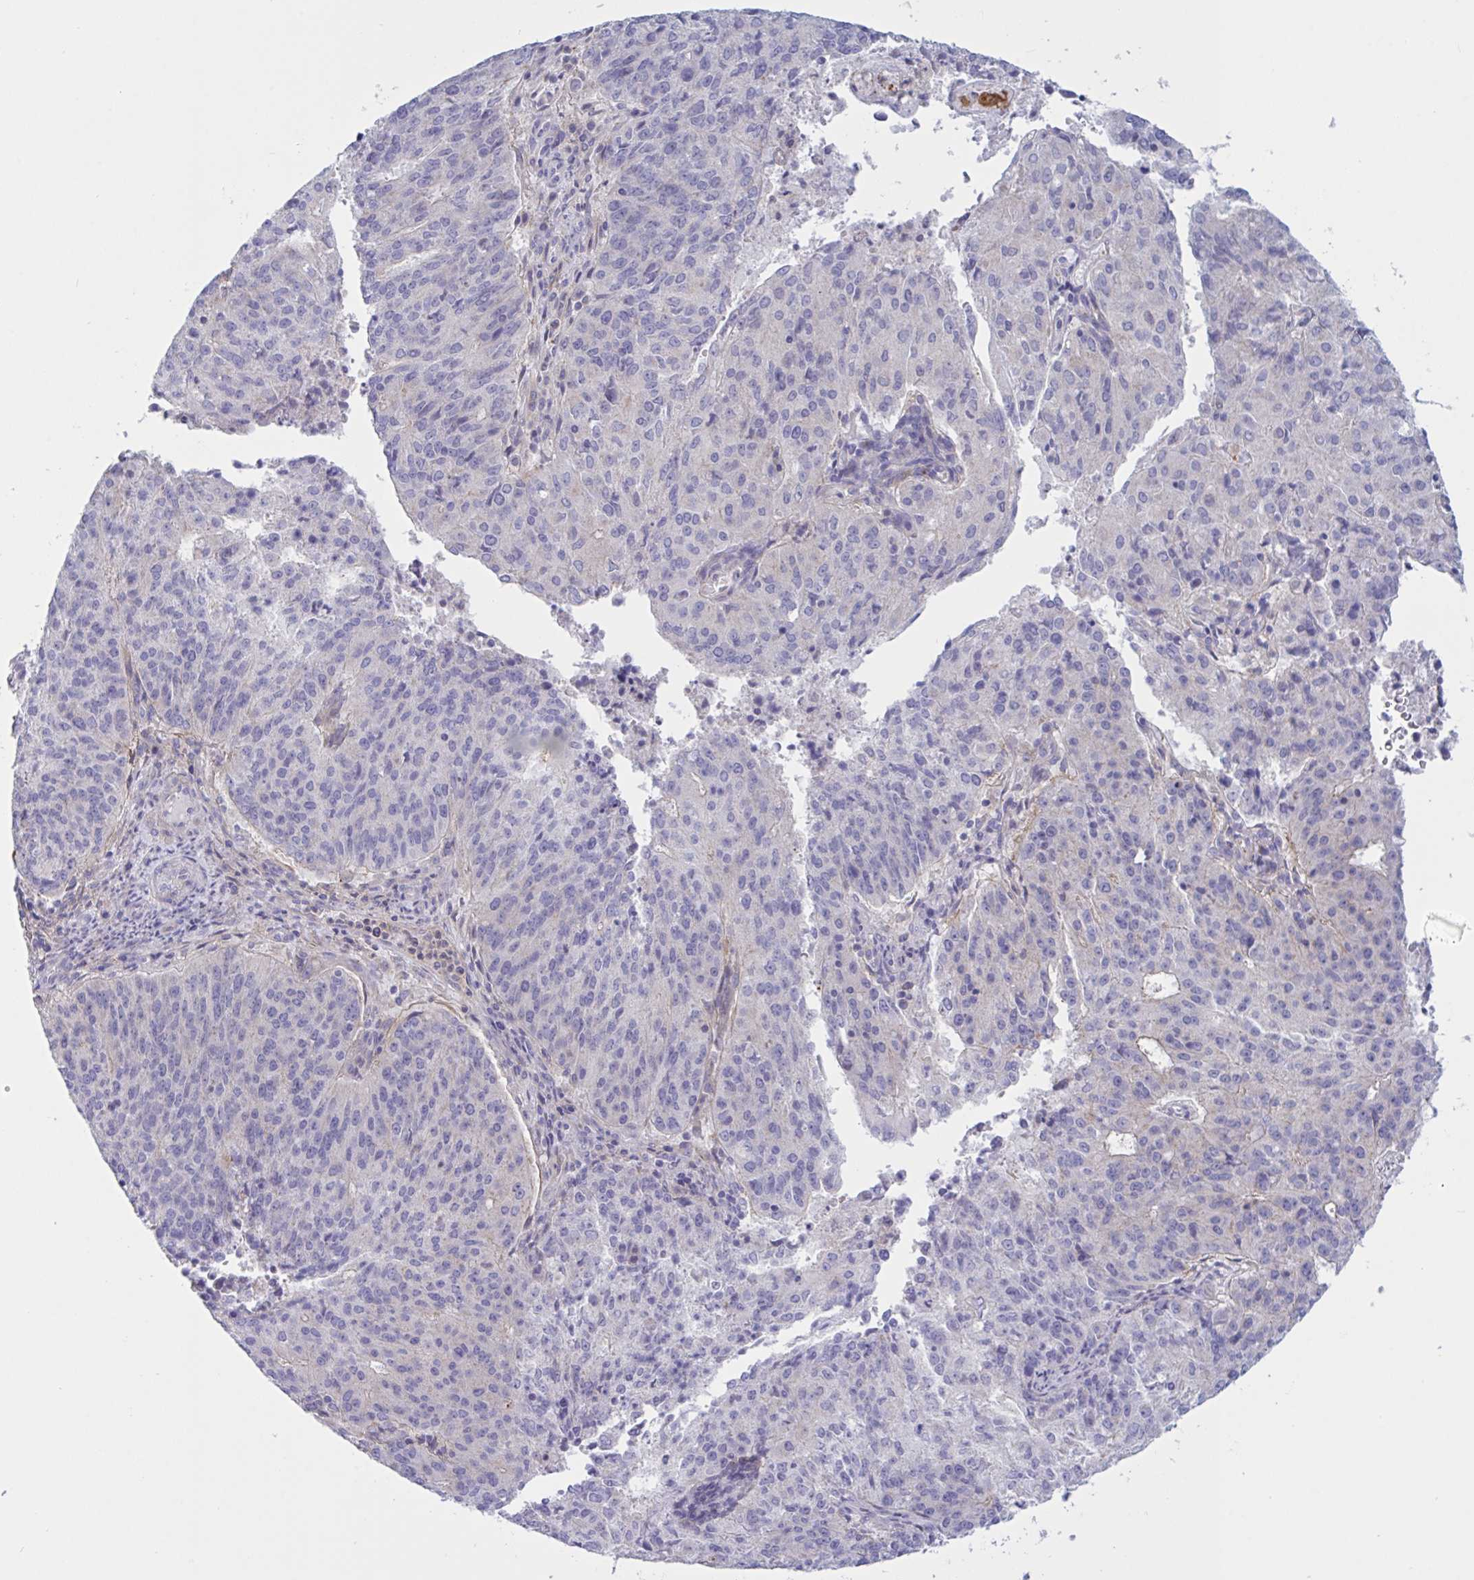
{"staining": {"intensity": "negative", "quantity": "none", "location": "none"}, "tissue": "endometrial cancer", "cell_type": "Tumor cells", "image_type": "cancer", "snomed": [{"axis": "morphology", "description": "Adenocarcinoma, NOS"}, {"axis": "topography", "description": "Endometrium"}], "caption": "Adenocarcinoma (endometrial) stained for a protein using IHC shows no staining tumor cells.", "gene": "OXLD1", "patient": {"sex": "female", "age": 82}}